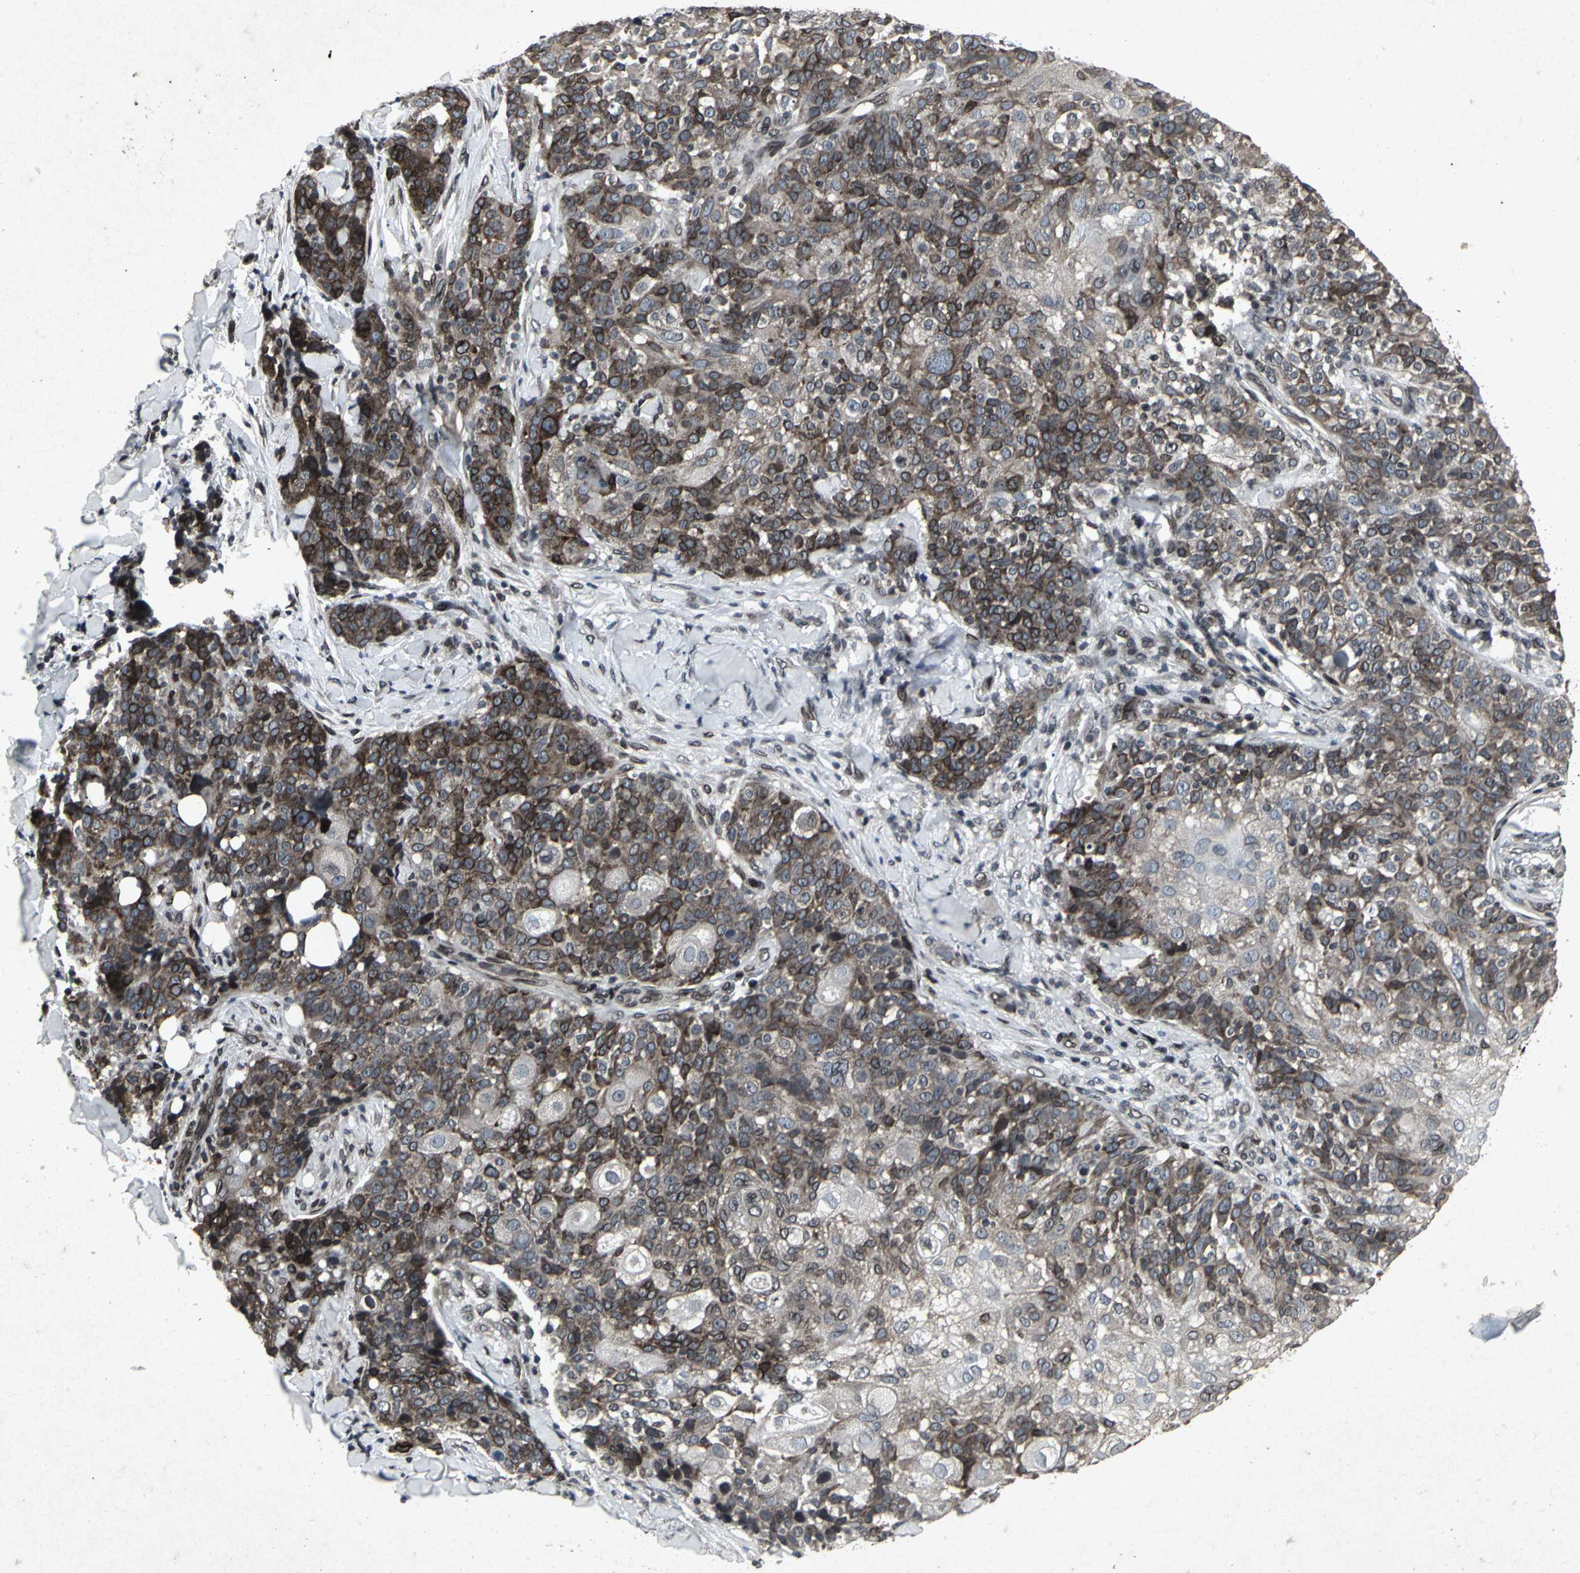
{"staining": {"intensity": "strong", "quantity": "25%-75%", "location": "cytoplasmic/membranous,nuclear"}, "tissue": "skin cancer", "cell_type": "Tumor cells", "image_type": "cancer", "snomed": [{"axis": "morphology", "description": "Normal tissue, NOS"}, {"axis": "morphology", "description": "Squamous cell carcinoma, NOS"}, {"axis": "topography", "description": "Skin"}], "caption": "This micrograph reveals squamous cell carcinoma (skin) stained with IHC to label a protein in brown. The cytoplasmic/membranous and nuclear of tumor cells show strong positivity for the protein. Nuclei are counter-stained blue.", "gene": "SH2B3", "patient": {"sex": "female", "age": 83}}